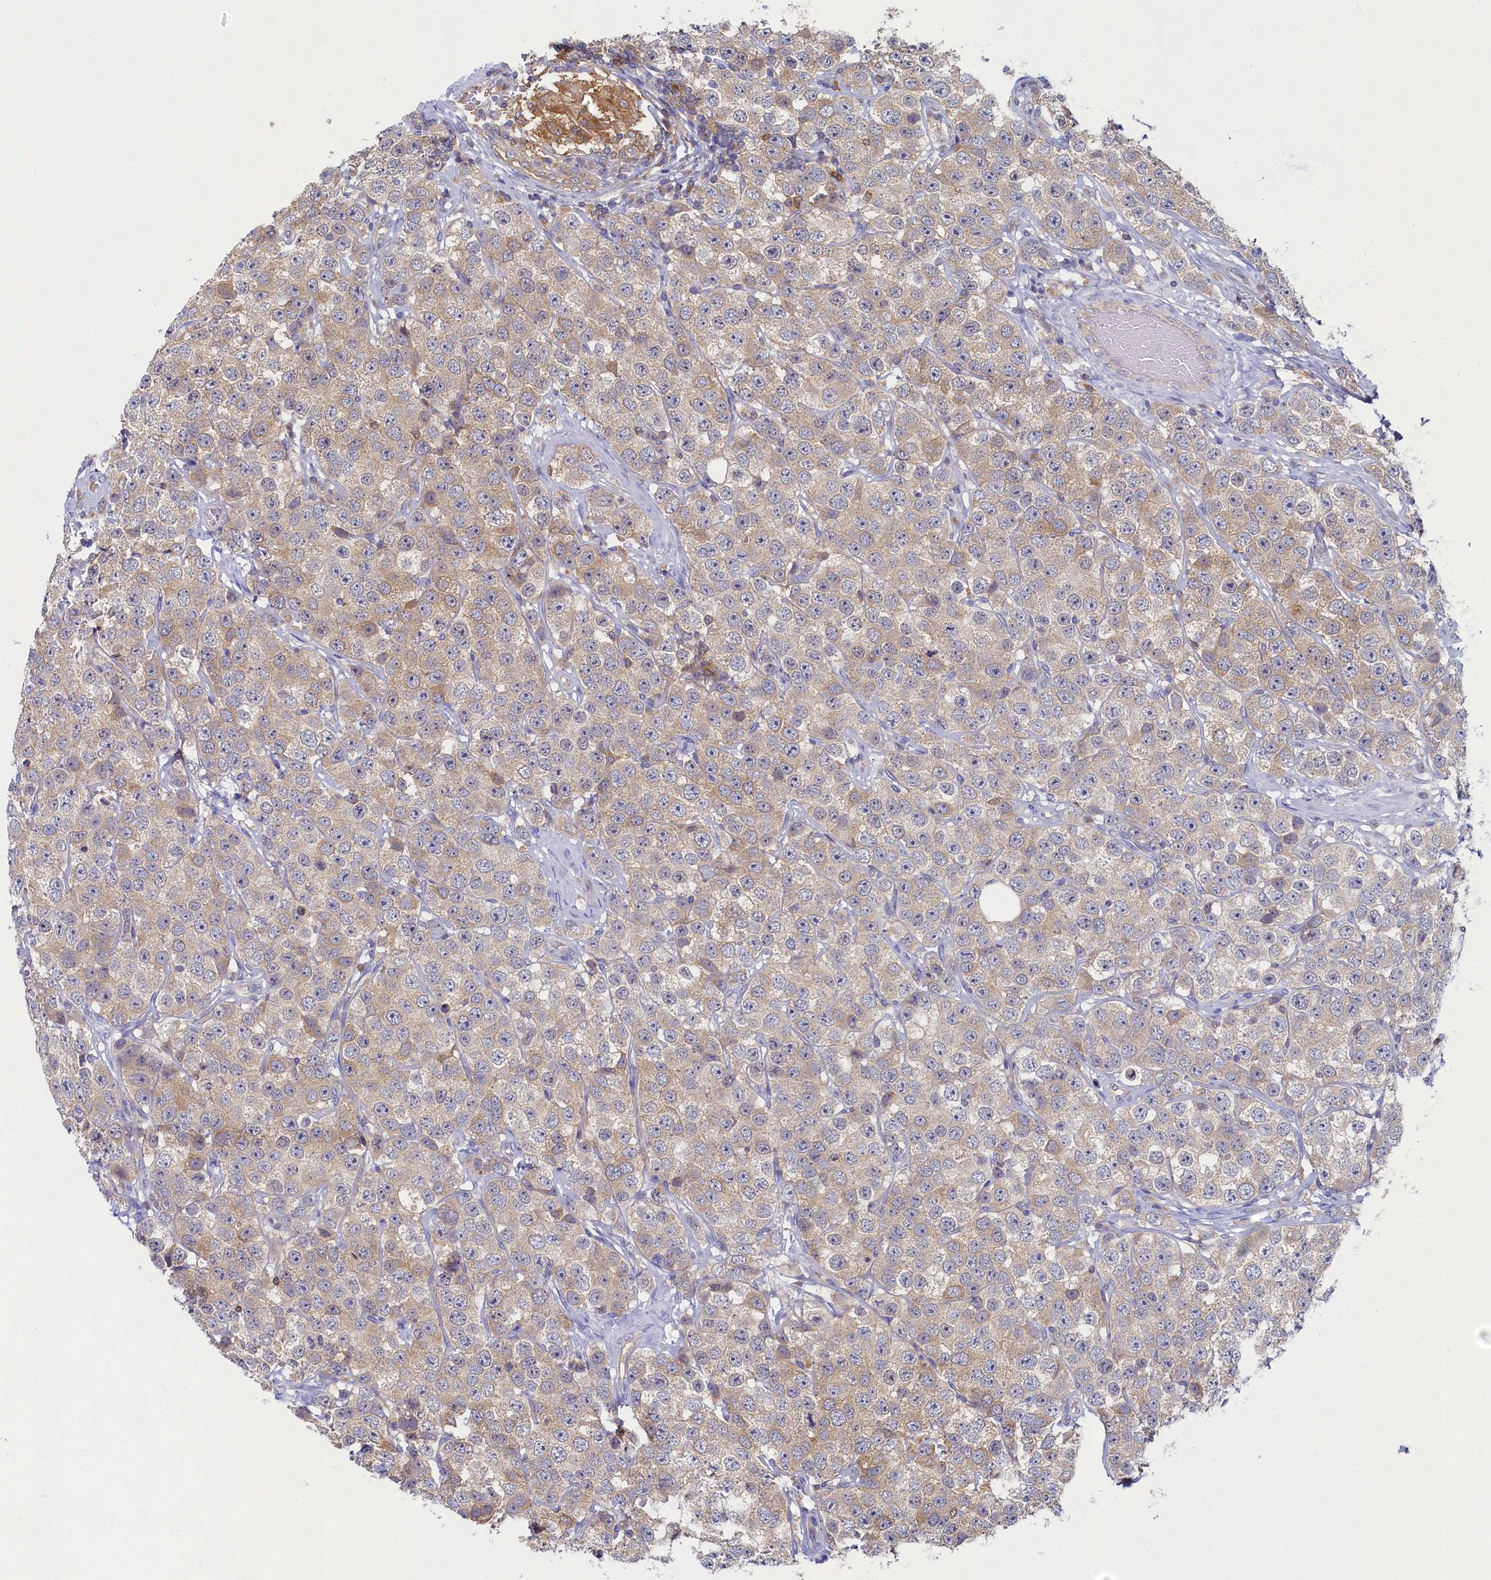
{"staining": {"intensity": "weak", "quantity": "25%-75%", "location": "cytoplasmic/membranous"}, "tissue": "testis cancer", "cell_type": "Tumor cells", "image_type": "cancer", "snomed": [{"axis": "morphology", "description": "Seminoma, NOS"}, {"axis": "topography", "description": "Testis"}], "caption": "Testis cancer stained with IHC reveals weak cytoplasmic/membranous positivity in about 25%-75% of tumor cells.", "gene": "TIMM8B", "patient": {"sex": "male", "age": 28}}